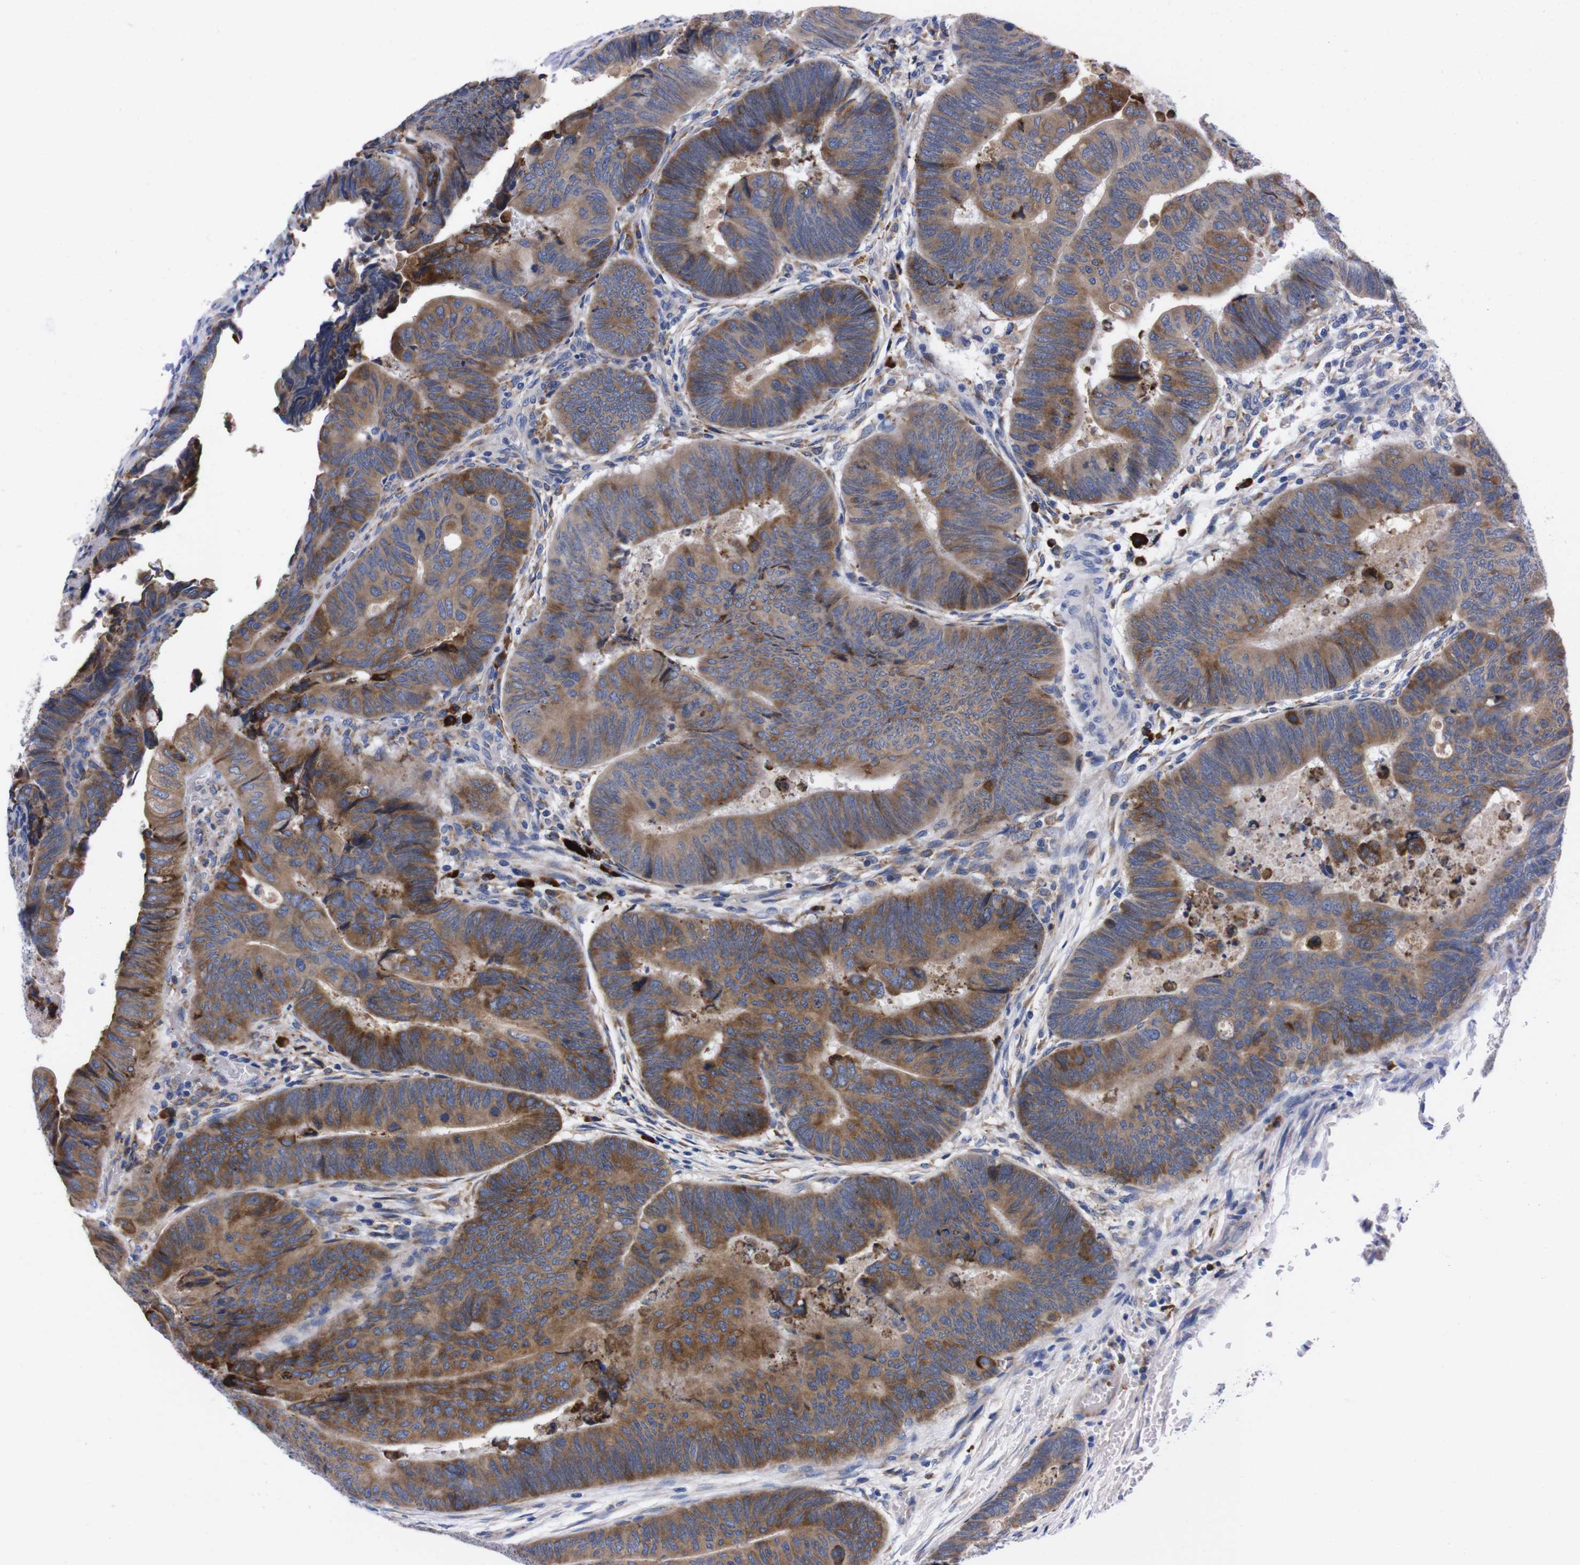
{"staining": {"intensity": "moderate", "quantity": ">75%", "location": "cytoplasmic/membranous"}, "tissue": "colorectal cancer", "cell_type": "Tumor cells", "image_type": "cancer", "snomed": [{"axis": "morphology", "description": "Normal tissue, NOS"}, {"axis": "morphology", "description": "Adenocarcinoma, NOS"}, {"axis": "topography", "description": "Rectum"}, {"axis": "topography", "description": "Peripheral nerve tissue"}], "caption": "IHC staining of colorectal adenocarcinoma, which demonstrates medium levels of moderate cytoplasmic/membranous staining in about >75% of tumor cells indicating moderate cytoplasmic/membranous protein expression. The staining was performed using DAB (brown) for protein detection and nuclei were counterstained in hematoxylin (blue).", "gene": "NEBL", "patient": {"sex": "male", "age": 92}}